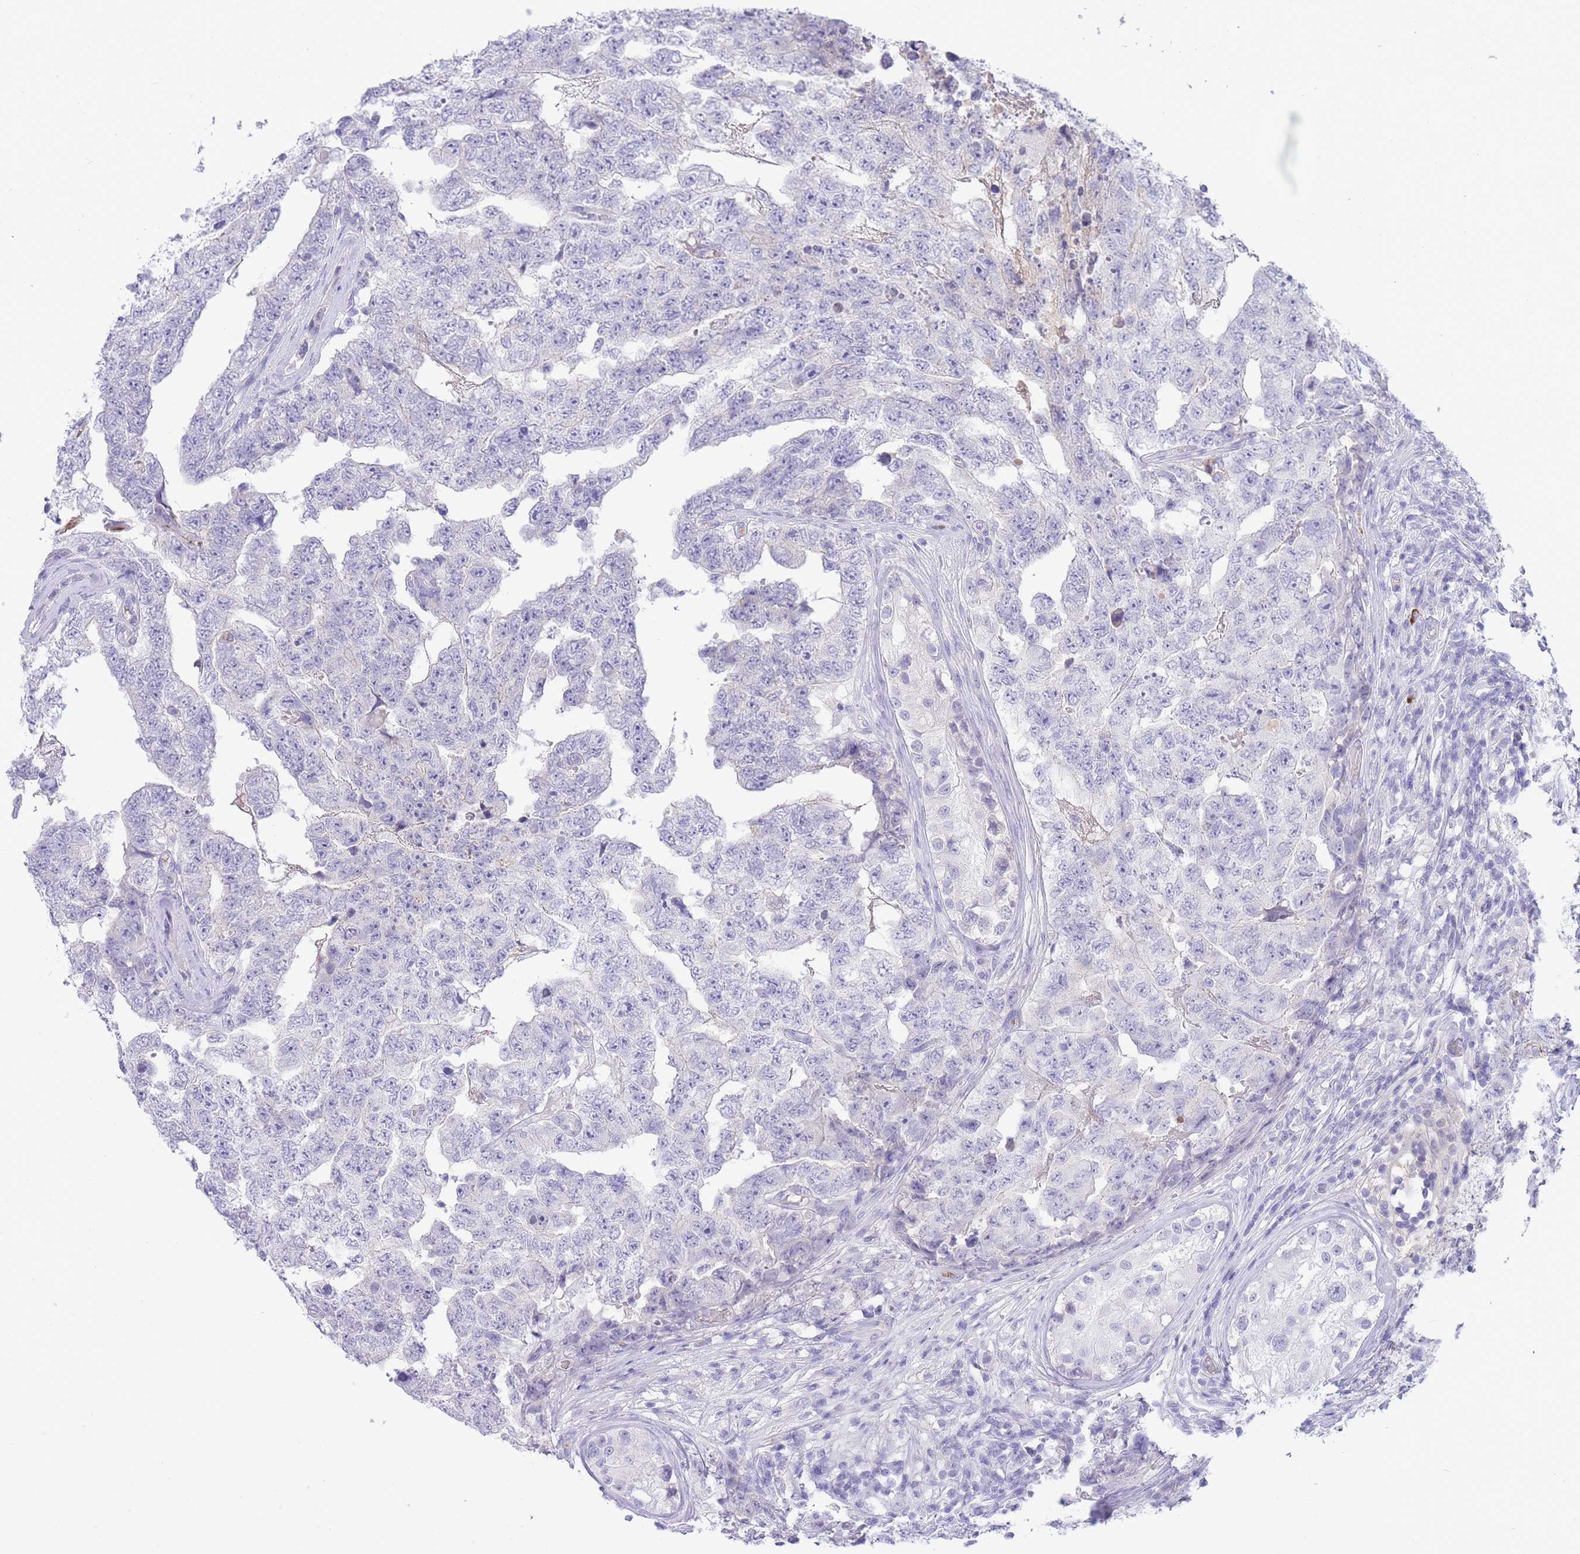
{"staining": {"intensity": "negative", "quantity": "none", "location": "none"}, "tissue": "testis cancer", "cell_type": "Tumor cells", "image_type": "cancer", "snomed": [{"axis": "morphology", "description": "Carcinoma, Embryonal, NOS"}, {"axis": "topography", "description": "Testis"}], "caption": "This is an IHC micrograph of human testis embryonal carcinoma. There is no staining in tumor cells.", "gene": "ASAP3", "patient": {"sex": "male", "age": 25}}